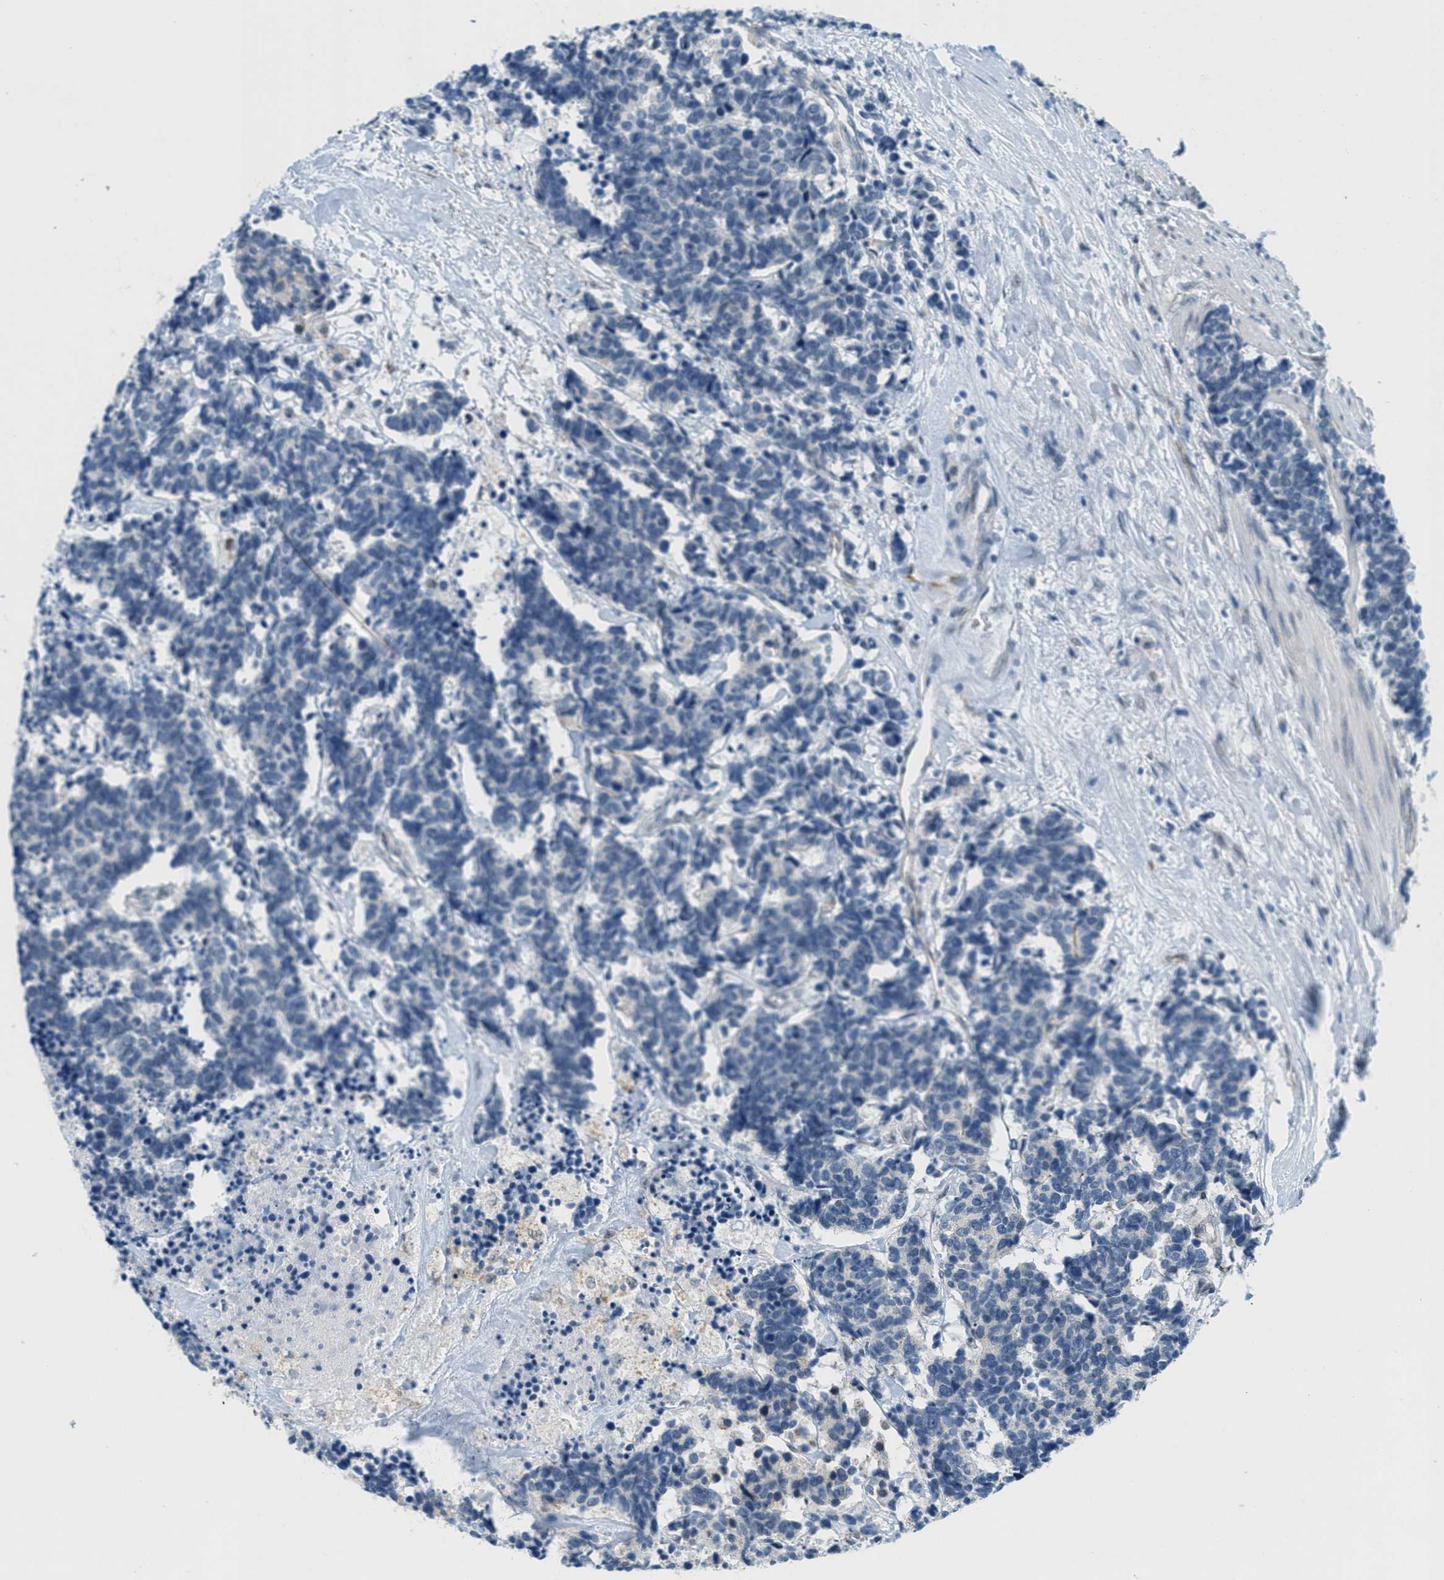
{"staining": {"intensity": "negative", "quantity": "none", "location": "none"}, "tissue": "carcinoid", "cell_type": "Tumor cells", "image_type": "cancer", "snomed": [{"axis": "morphology", "description": "Carcinoma, NOS"}, {"axis": "morphology", "description": "Carcinoid, malignant, NOS"}, {"axis": "topography", "description": "Urinary bladder"}], "caption": "Immunohistochemistry image of neoplastic tissue: human malignant carcinoid stained with DAB displays no significant protein staining in tumor cells.", "gene": "HS3ST2", "patient": {"sex": "male", "age": 57}}